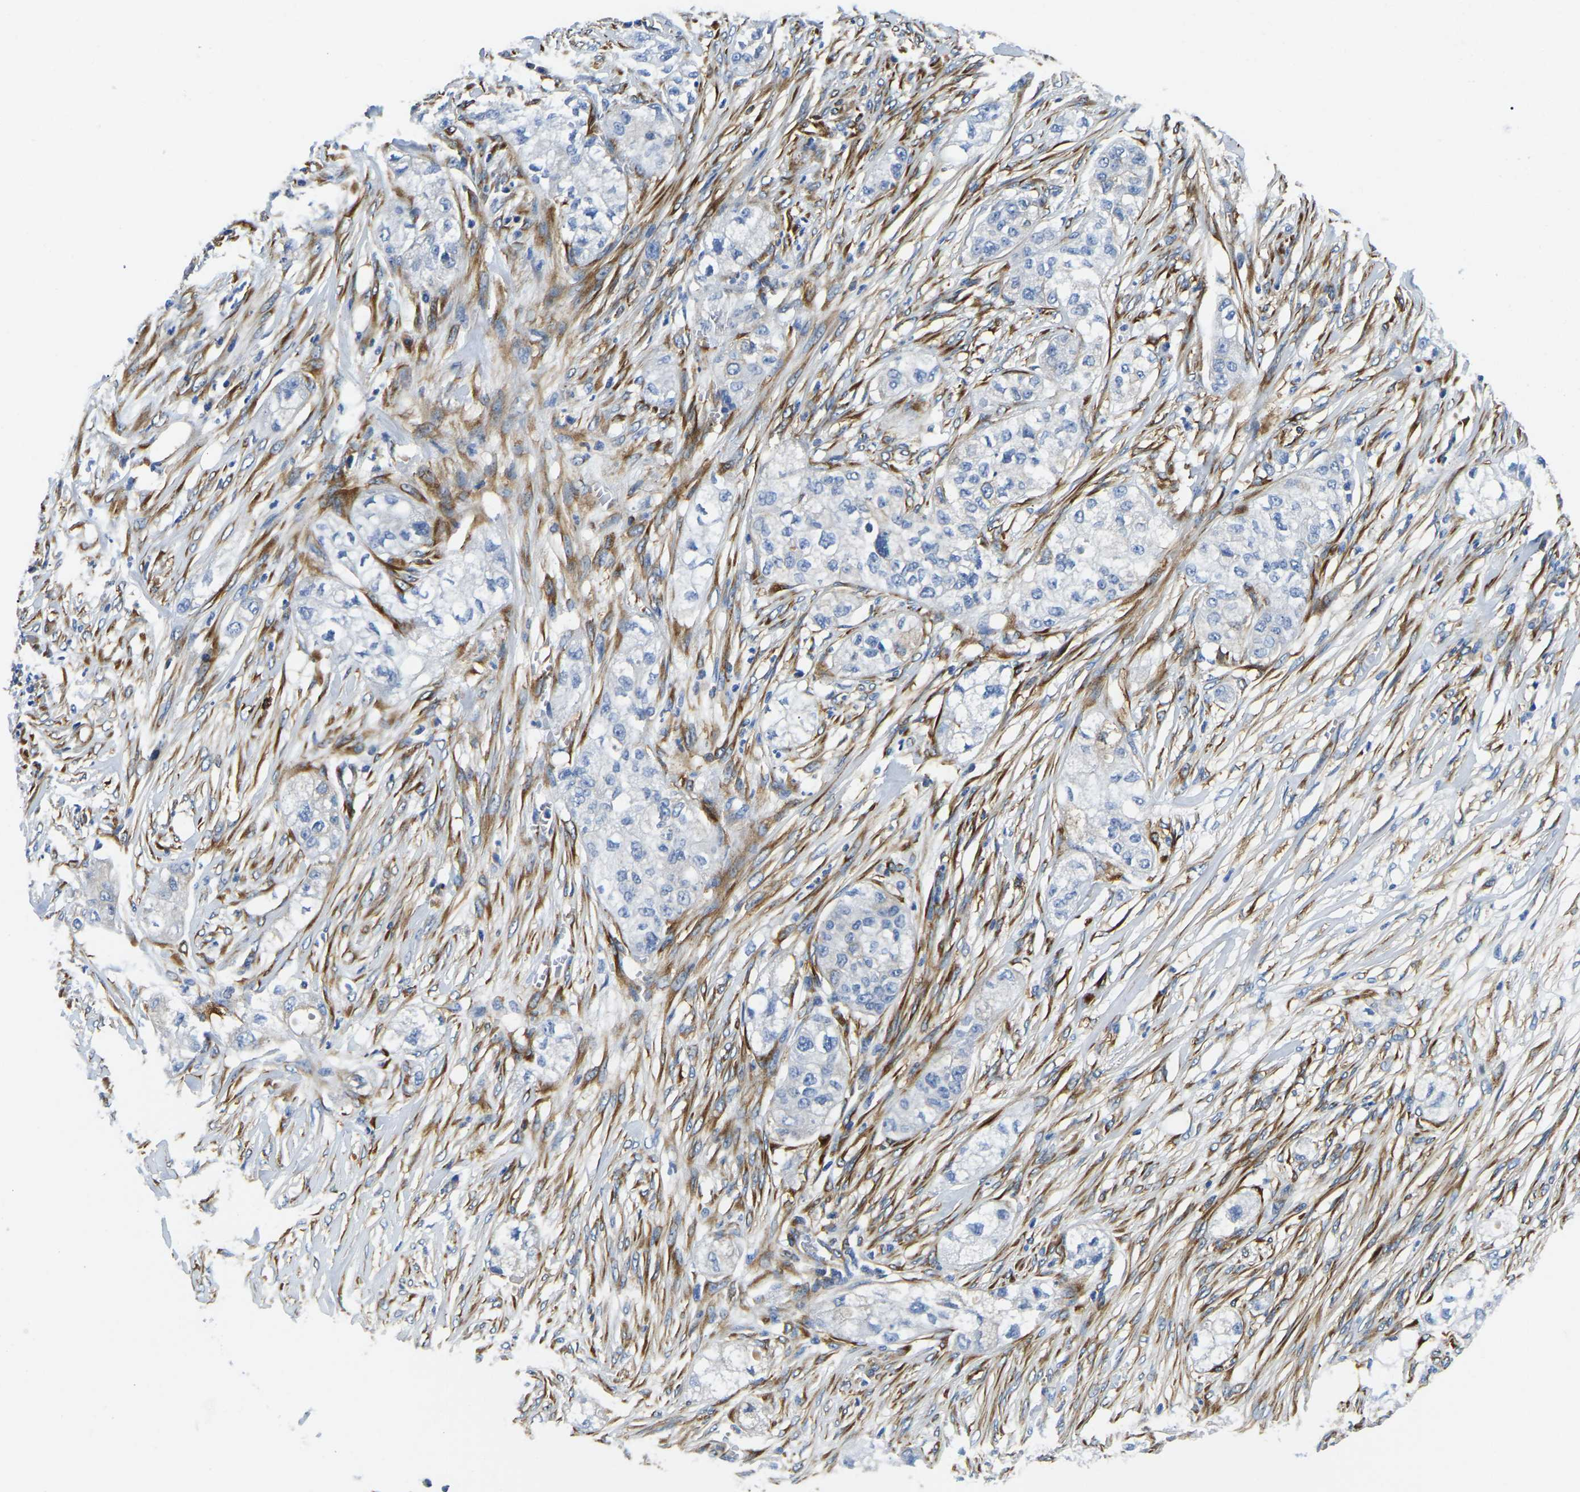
{"staining": {"intensity": "negative", "quantity": "none", "location": "none"}, "tissue": "pancreatic cancer", "cell_type": "Tumor cells", "image_type": "cancer", "snomed": [{"axis": "morphology", "description": "Adenocarcinoma, NOS"}, {"axis": "topography", "description": "Pancreas"}], "caption": "Tumor cells are negative for brown protein staining in pancreatic cancer. Nuclei are stained in blue.", "gene": "DUSP8", "patient": {"sex": "female", "age": 78}}